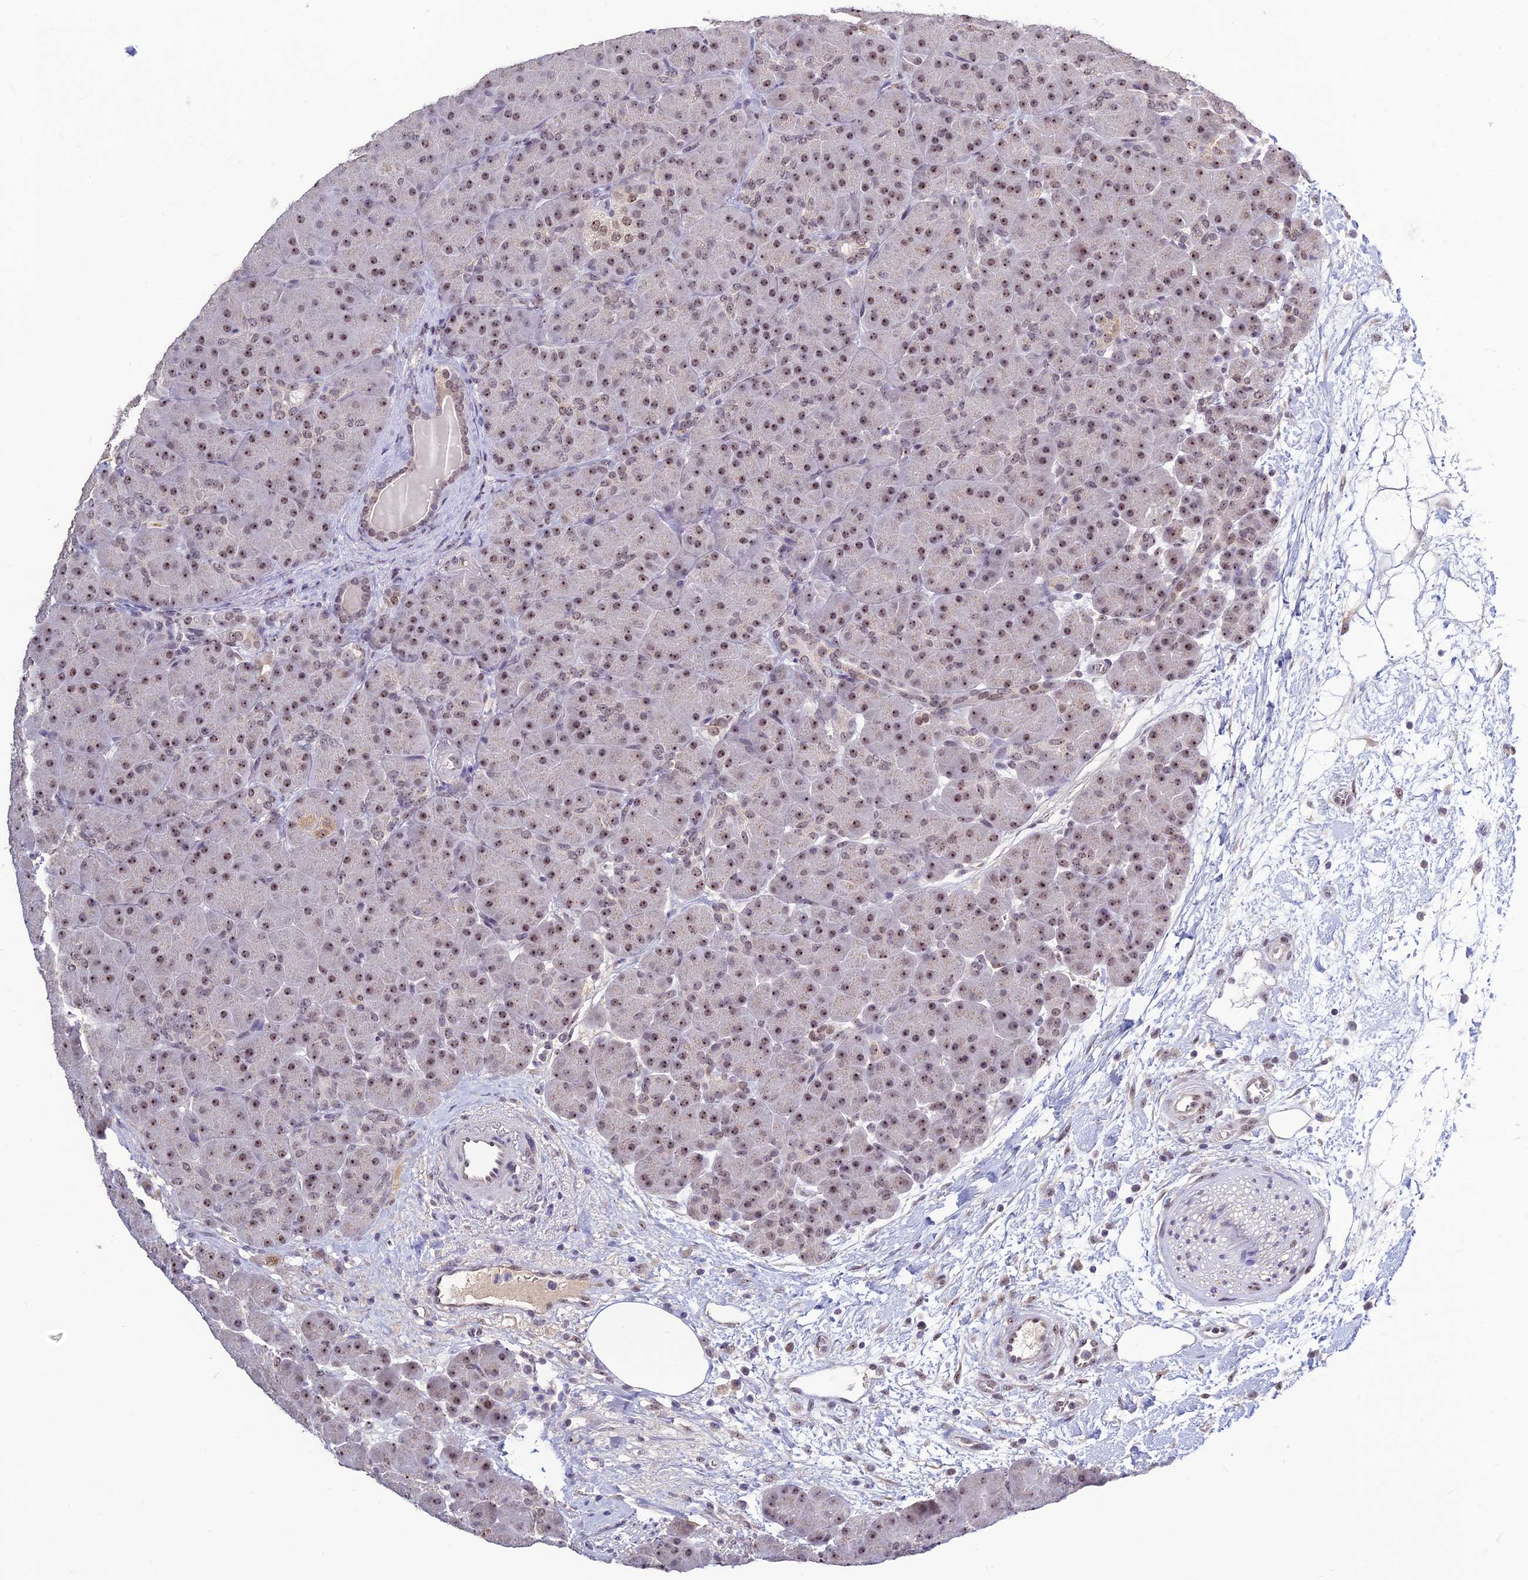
{"staining": {"intensity": "weak", "quantity": "25%-75%", "location": "nuclear"}, "tissue": "pancreas", "cell_type": "Exocrine glandular cells", "image_type": "normal", "snomed": [{"axis": "morphology", "description": "Normal tissue, NOS"}, {"axis": "topography", "description": "Pancreas"}], "caption": "Weak nuclear protein staining is present in approximately 25%-75% of exocrine glandular cells in pancreas. Nuclei are stained in blue.", "gene": "POLR1G", "patient": {"sex": "male", "age": 66}}